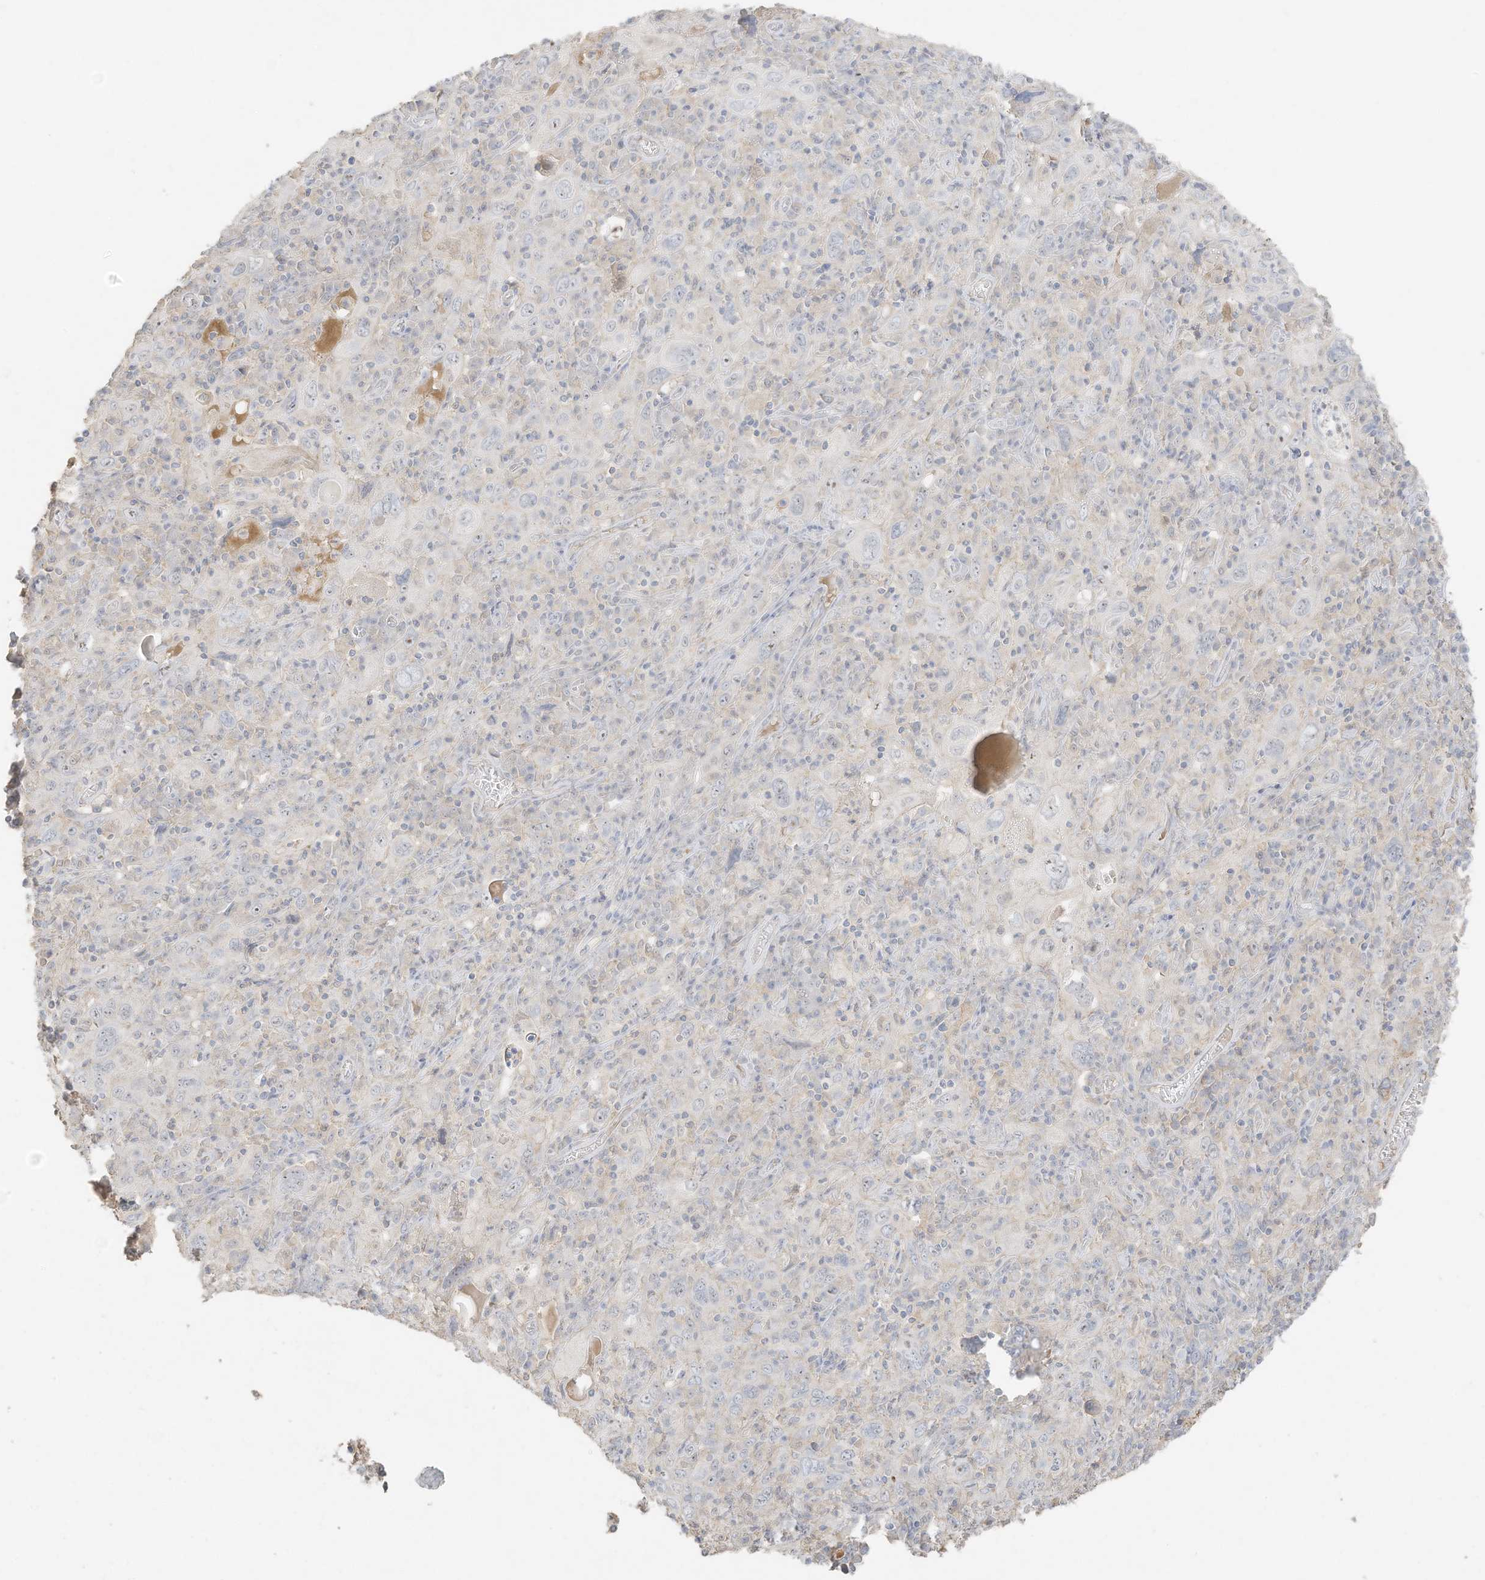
{"staining": {"intensity": "negative", "quantity": "none", "location": "none"}, "tissue": "cervical cancer", "cell_type": "Tumor cells", "image_type": "cancer", "snomed": [{"axis": "morphology", "description": "Squamous cell carcinoma, NOS"}, {"axis": "topography", "description": "Cervix"}], "caption": "Photomicrograph shows no significant protein staining in tumor cells of cervical cancer (squamous cell carcinoma).", "gene": "ZBTB41", "patient": {"sex": "female", "age": 46}}